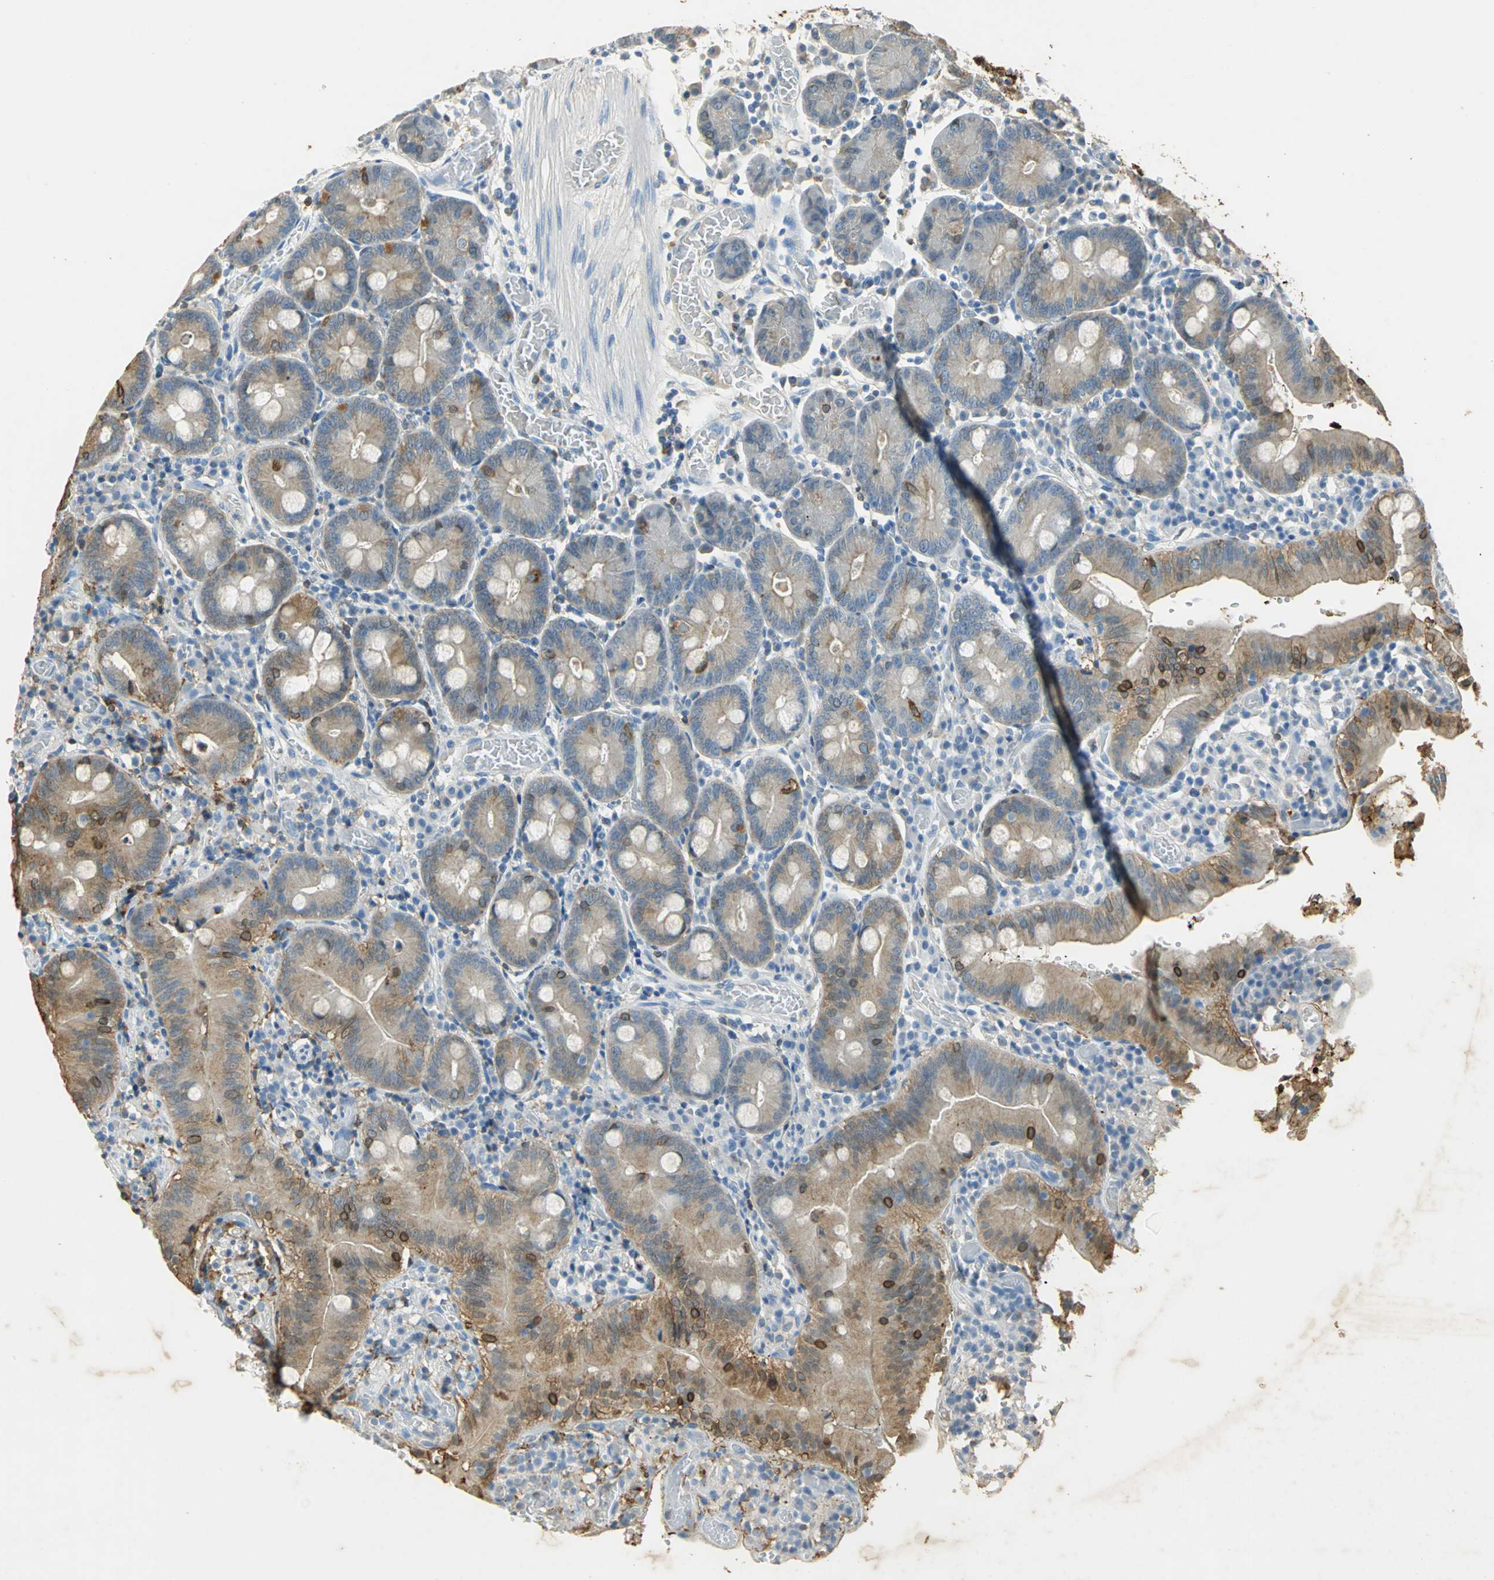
{"staining": {"intensity": "weak", "quantity": ">75%", "location": "cytoplasmic/membranous"}, "tissue": "small intestine", "cell_type": "Glandular cells", "image_type": "normal", "snomed": [{"axis": "morphology", "description": "Normal tissue, NOS"}, {"axis": "topography", "description": "Small intestine"}], "caption": "Small intestine stained with IHC shows weak cytoplasmic/membranous expression in about >75% of glandular cells. The protein is stained brown, and the nuclei are stained in blue (DAB IHC with brightfield microscopy, high magnification).", "gene": "ANXA4", "patient": {"sex": "male", "age": 71}}